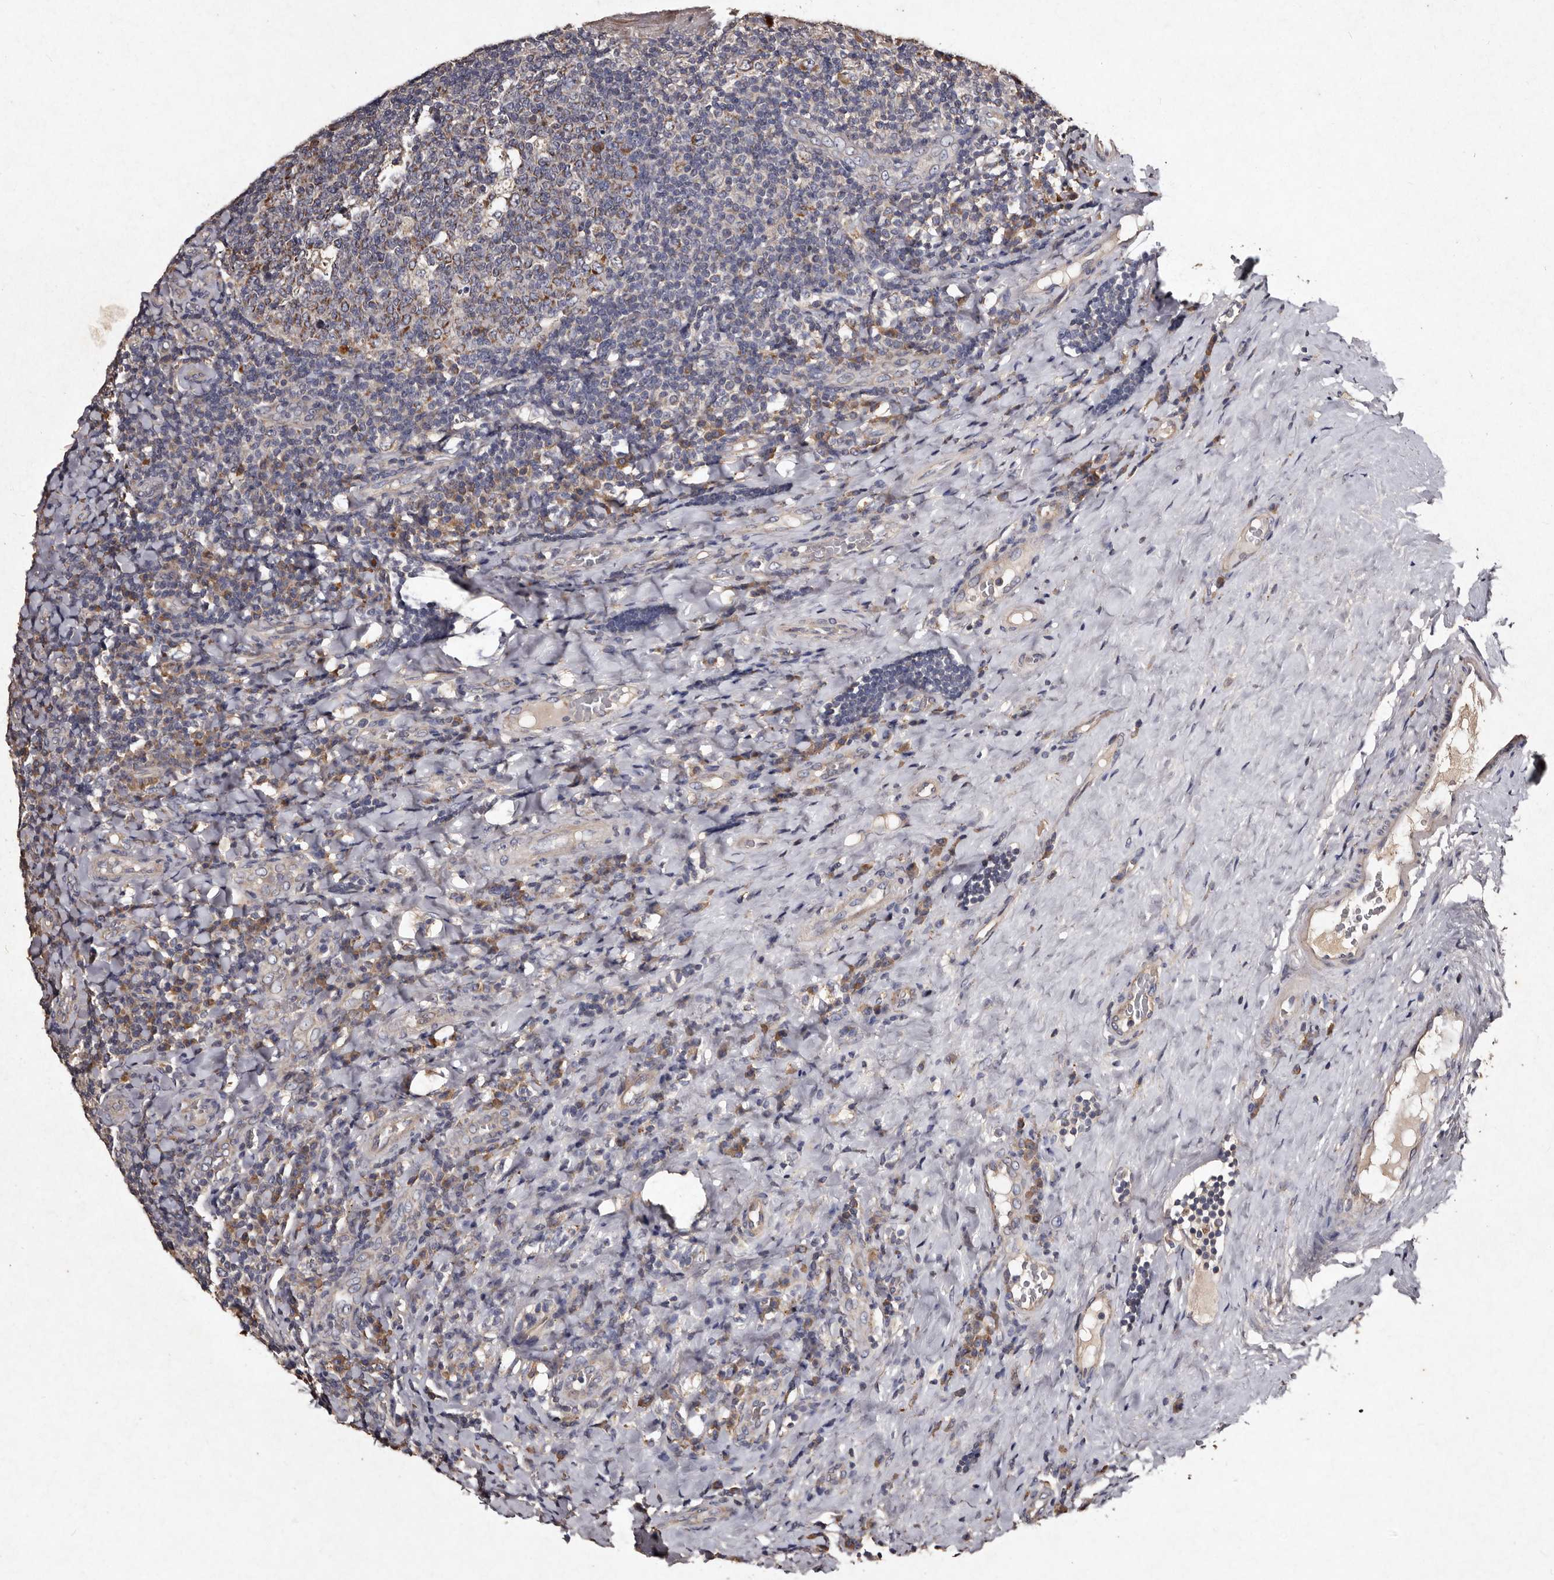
{"staining": {"intensity": "moderate", "quantity": "<25%", "location": "cytoplasmic/membranous"}, "tissue": "tonsil", "cell_type": "Germinal center cells", "image_type": "normal", "snomed": [{"axis": "morphology", "description": "Normal tissue, NOS"}, {"axis": "topography", "description": "Tonsil"}], "caption": "This micrograph displays IHC staining of unremarkable tonsil, with low moderate cytoplasmic/membranous expression in approximately <25% of germinal center cells.", "gene": "TFB1M", "patient": {"sex": "male", "age": 17}}